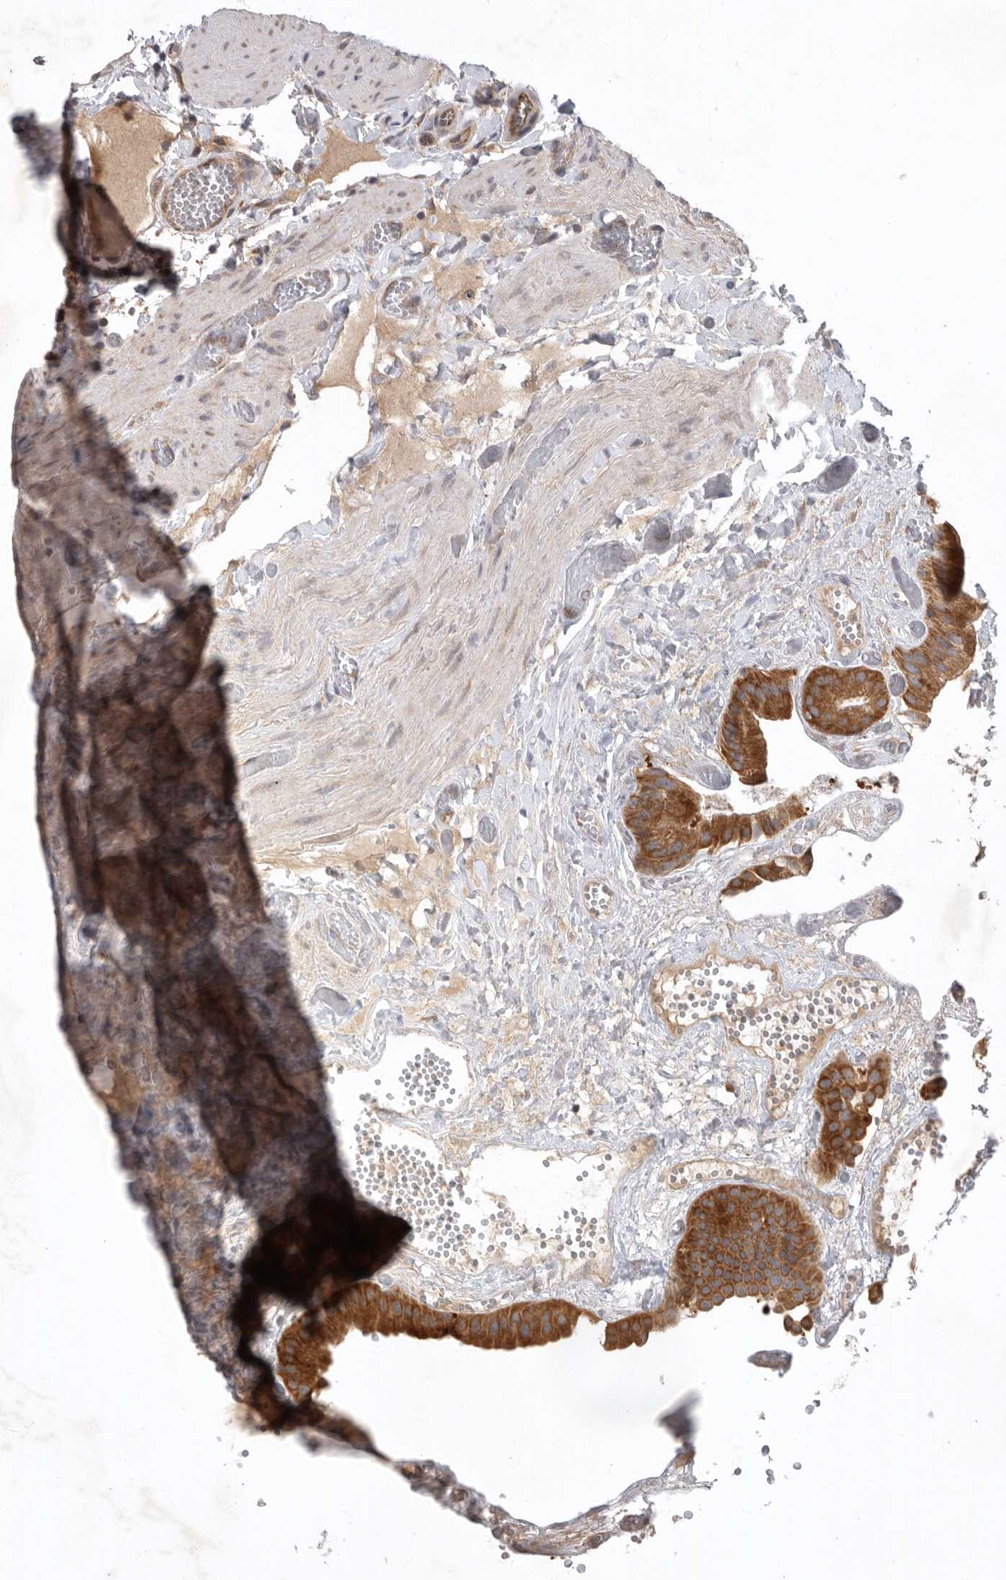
{"staining": {"intensity": "strong", "quantity": ">75%", "location": "cytoplasmic/membranous"}, "tissue": "gallbladder", "cell_type": "Glandular cells", "image_type": "normal", "snomed": [{"axis": "morphology", "description": "Normal tissue, NOS"}, {"axis": "topography", "description": "Gallbladder"}], "caption": "Immunohistochemical staining of normal gallbladder shows >75% levels of strong cytoplasmic/membranous protein positivity in approximately >75% of glandular cells.", "gene": "C1orf109", "patient": {"sex": "female", "age": 64}}